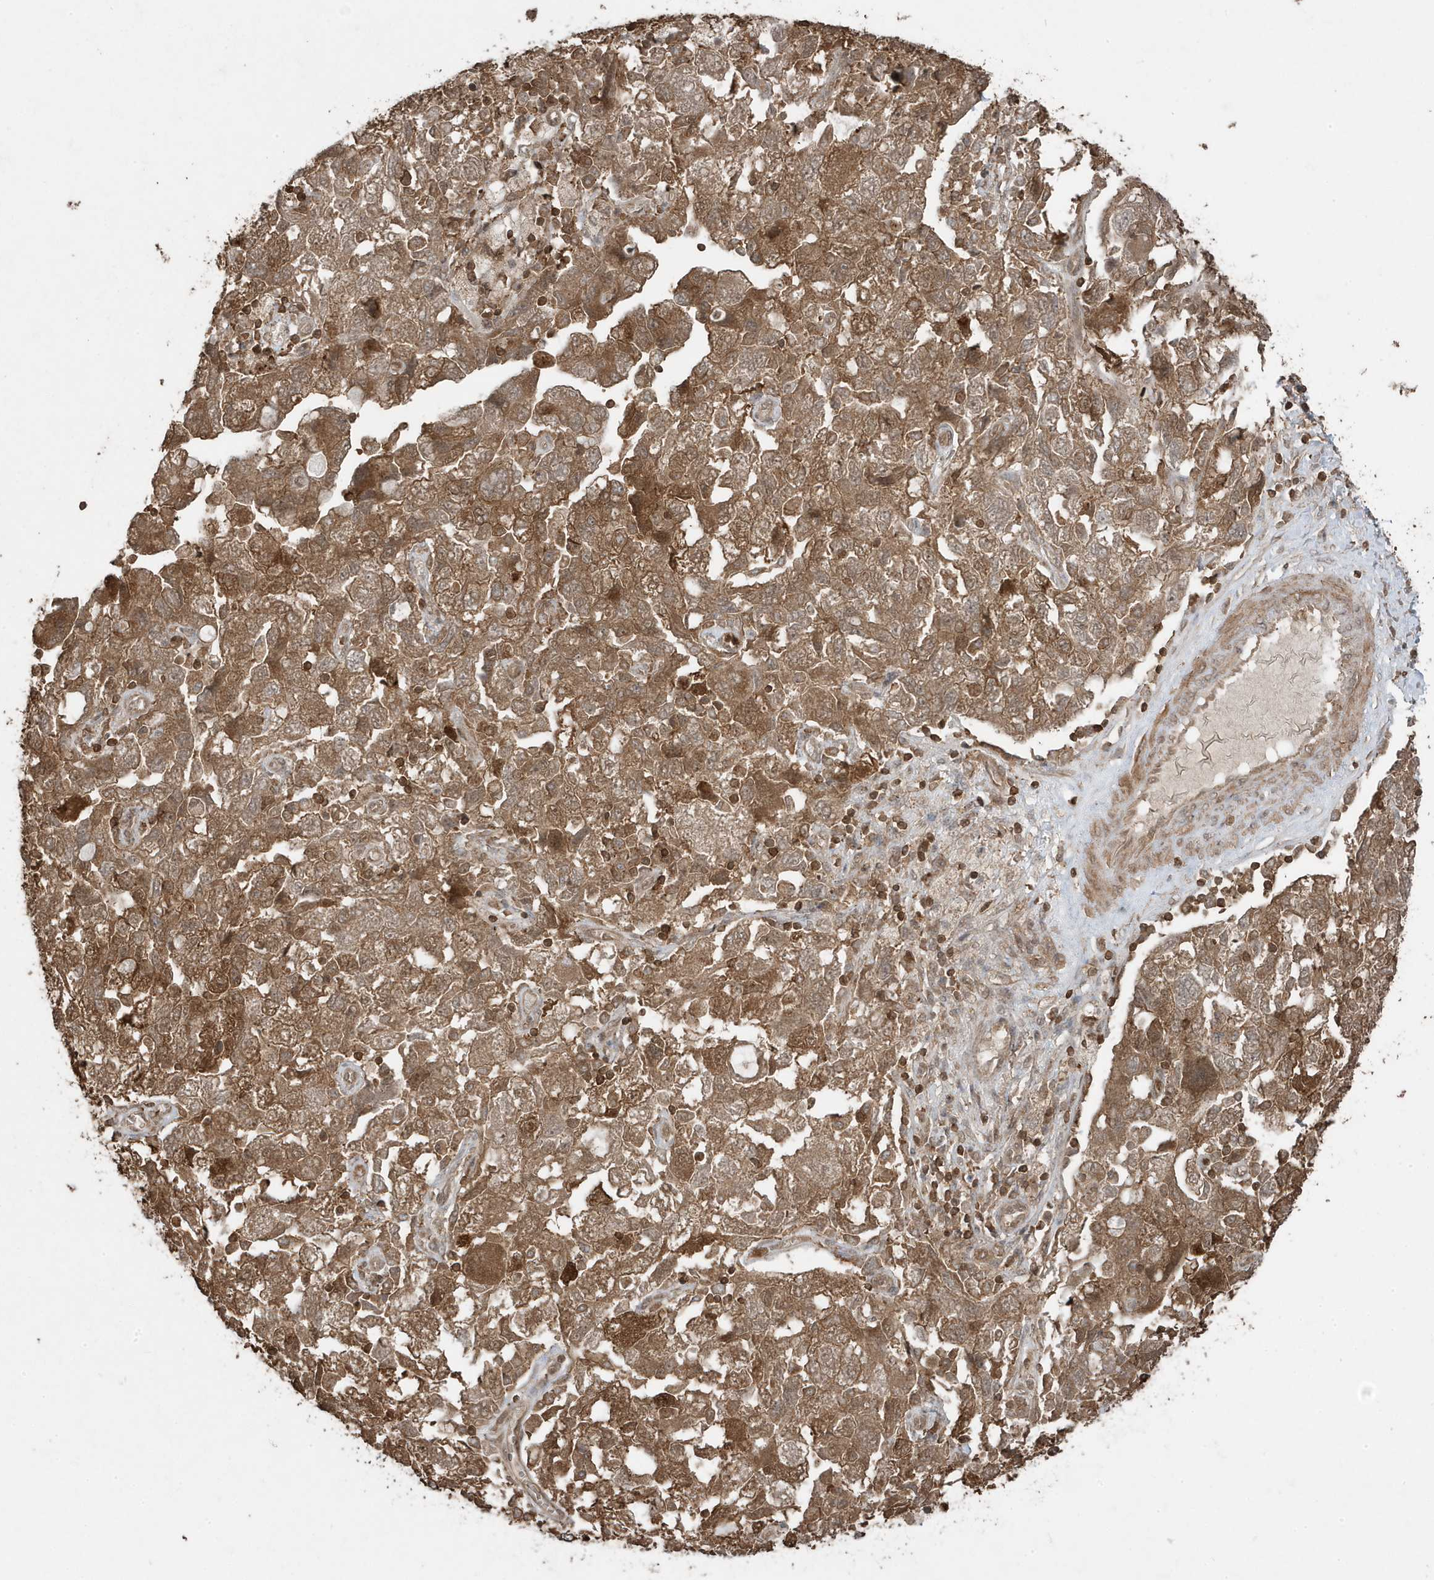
{"staining": {"intensity": "moderate", "quantity": ">75%", "location": "cytoplasmic/membranous"}, "tissue": "ovarian cancer", "cell_type": "Tumor cells", "image_type": "cancer", "snomed": [{"axis": "morphology", "description": "Carcinoma, NOS"}, {"axis": "morphology", "description": "Cystadenocarcinoma, serous, NOS"}, {"axis": "topography", "description": "Ovary"}], "caption": "IHC (DAB) staining of ovarian cancer displays moderate cytoplasmic/membranous protein positivity in approximately >75% of tumor cells. Using DAB (brown) and hematoxylin (blue) stains, captured at high magnification using brightfield microscopy.", "gene": "ASAP1", "patient": {"sex": "female", "age": 69}}